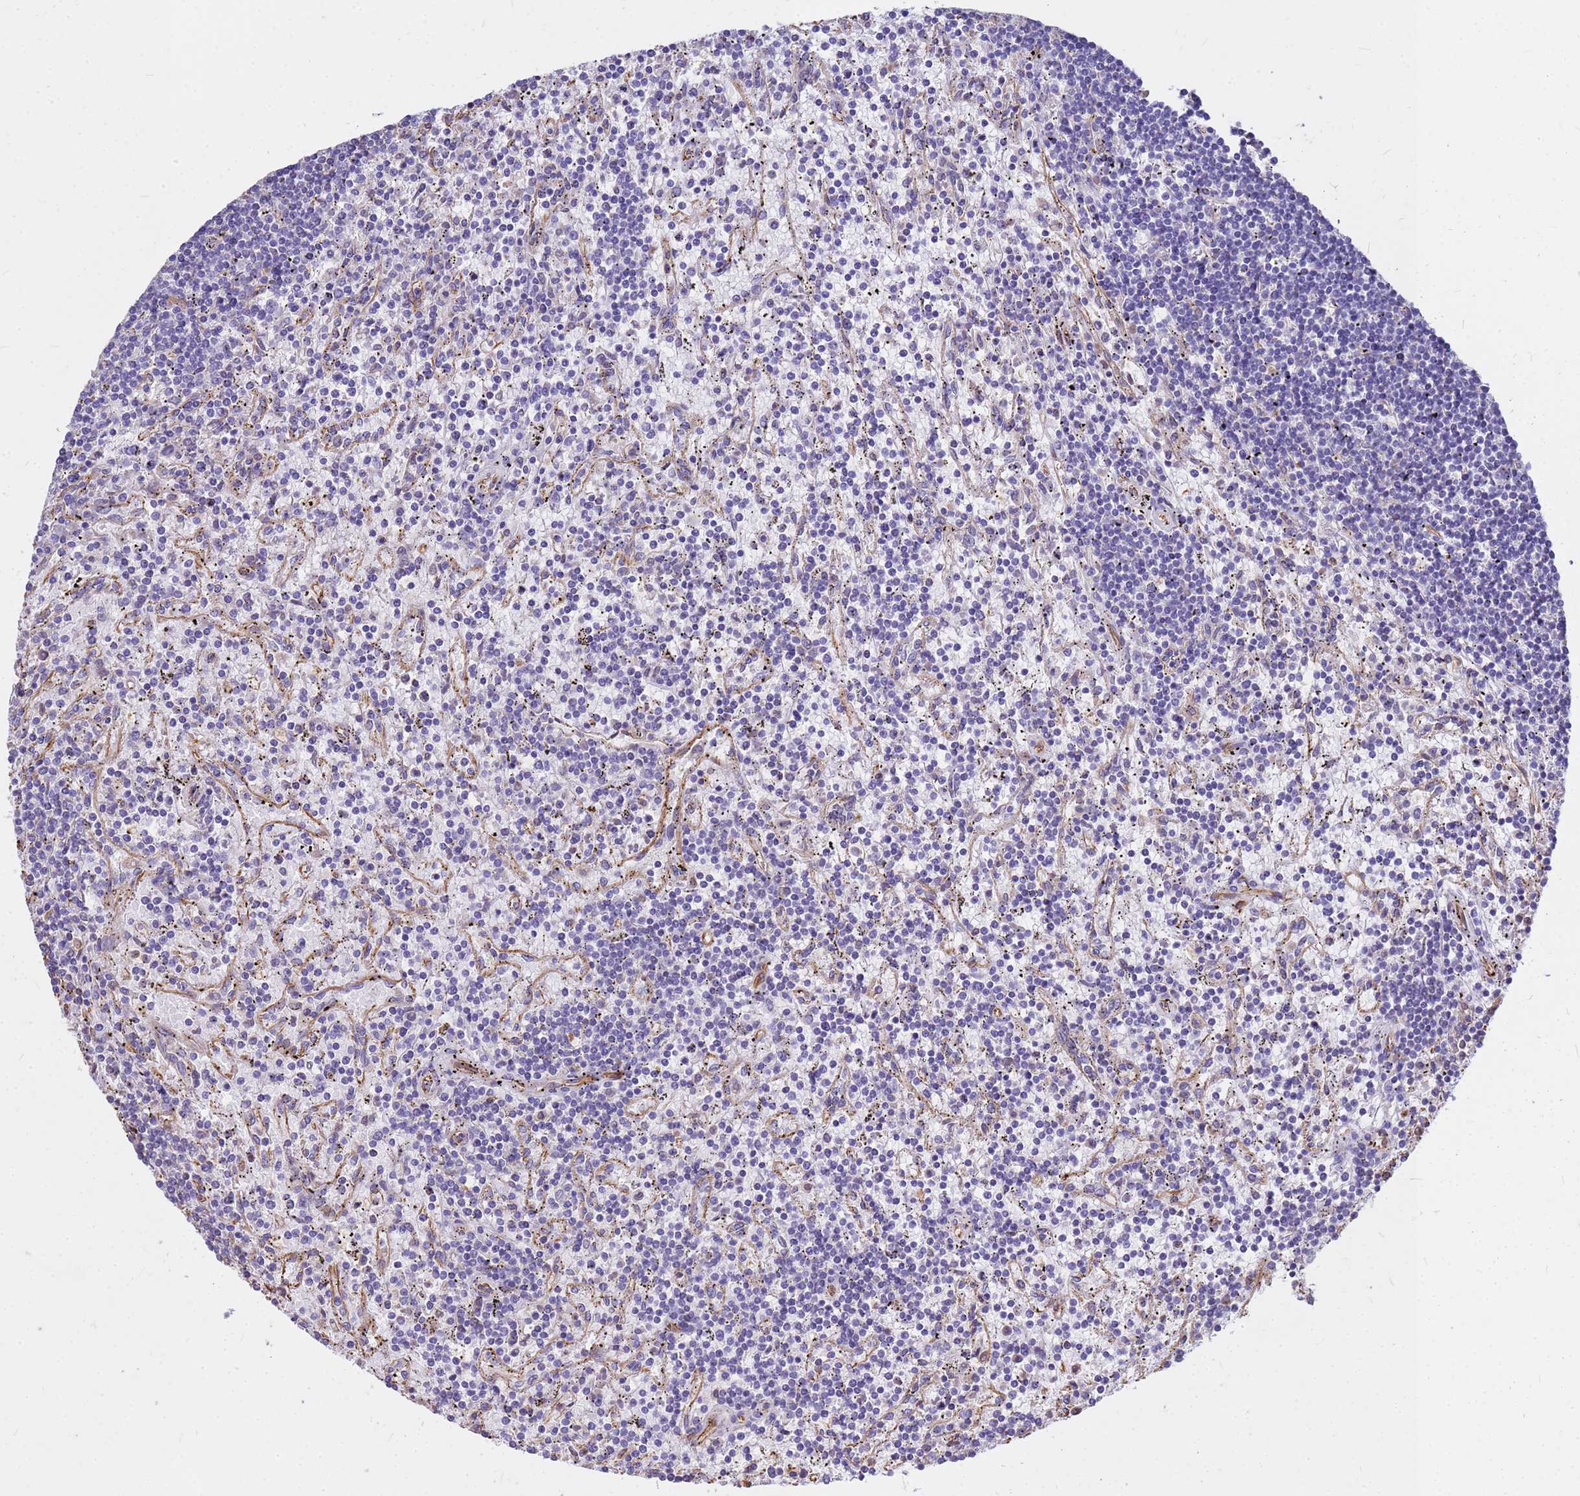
{"staining": {"intensity": "negative", "quantity": "none", "location": "none"}, "tissue": "lymphoma", "cell_type": "Tumor cells", "image_type": "cancer", "snomed": [{"axis": "morphology", "description": "Malignant lymphoma, non-Hodgkin's type, Low grade"}, {"axis": "topography", "description": "Spleen"}], "caption": "Tumor cells show no significant protein positivity in lymphoma.", "gene": "TCEAL3", "patient": {"sex": "male", "age": 76}}